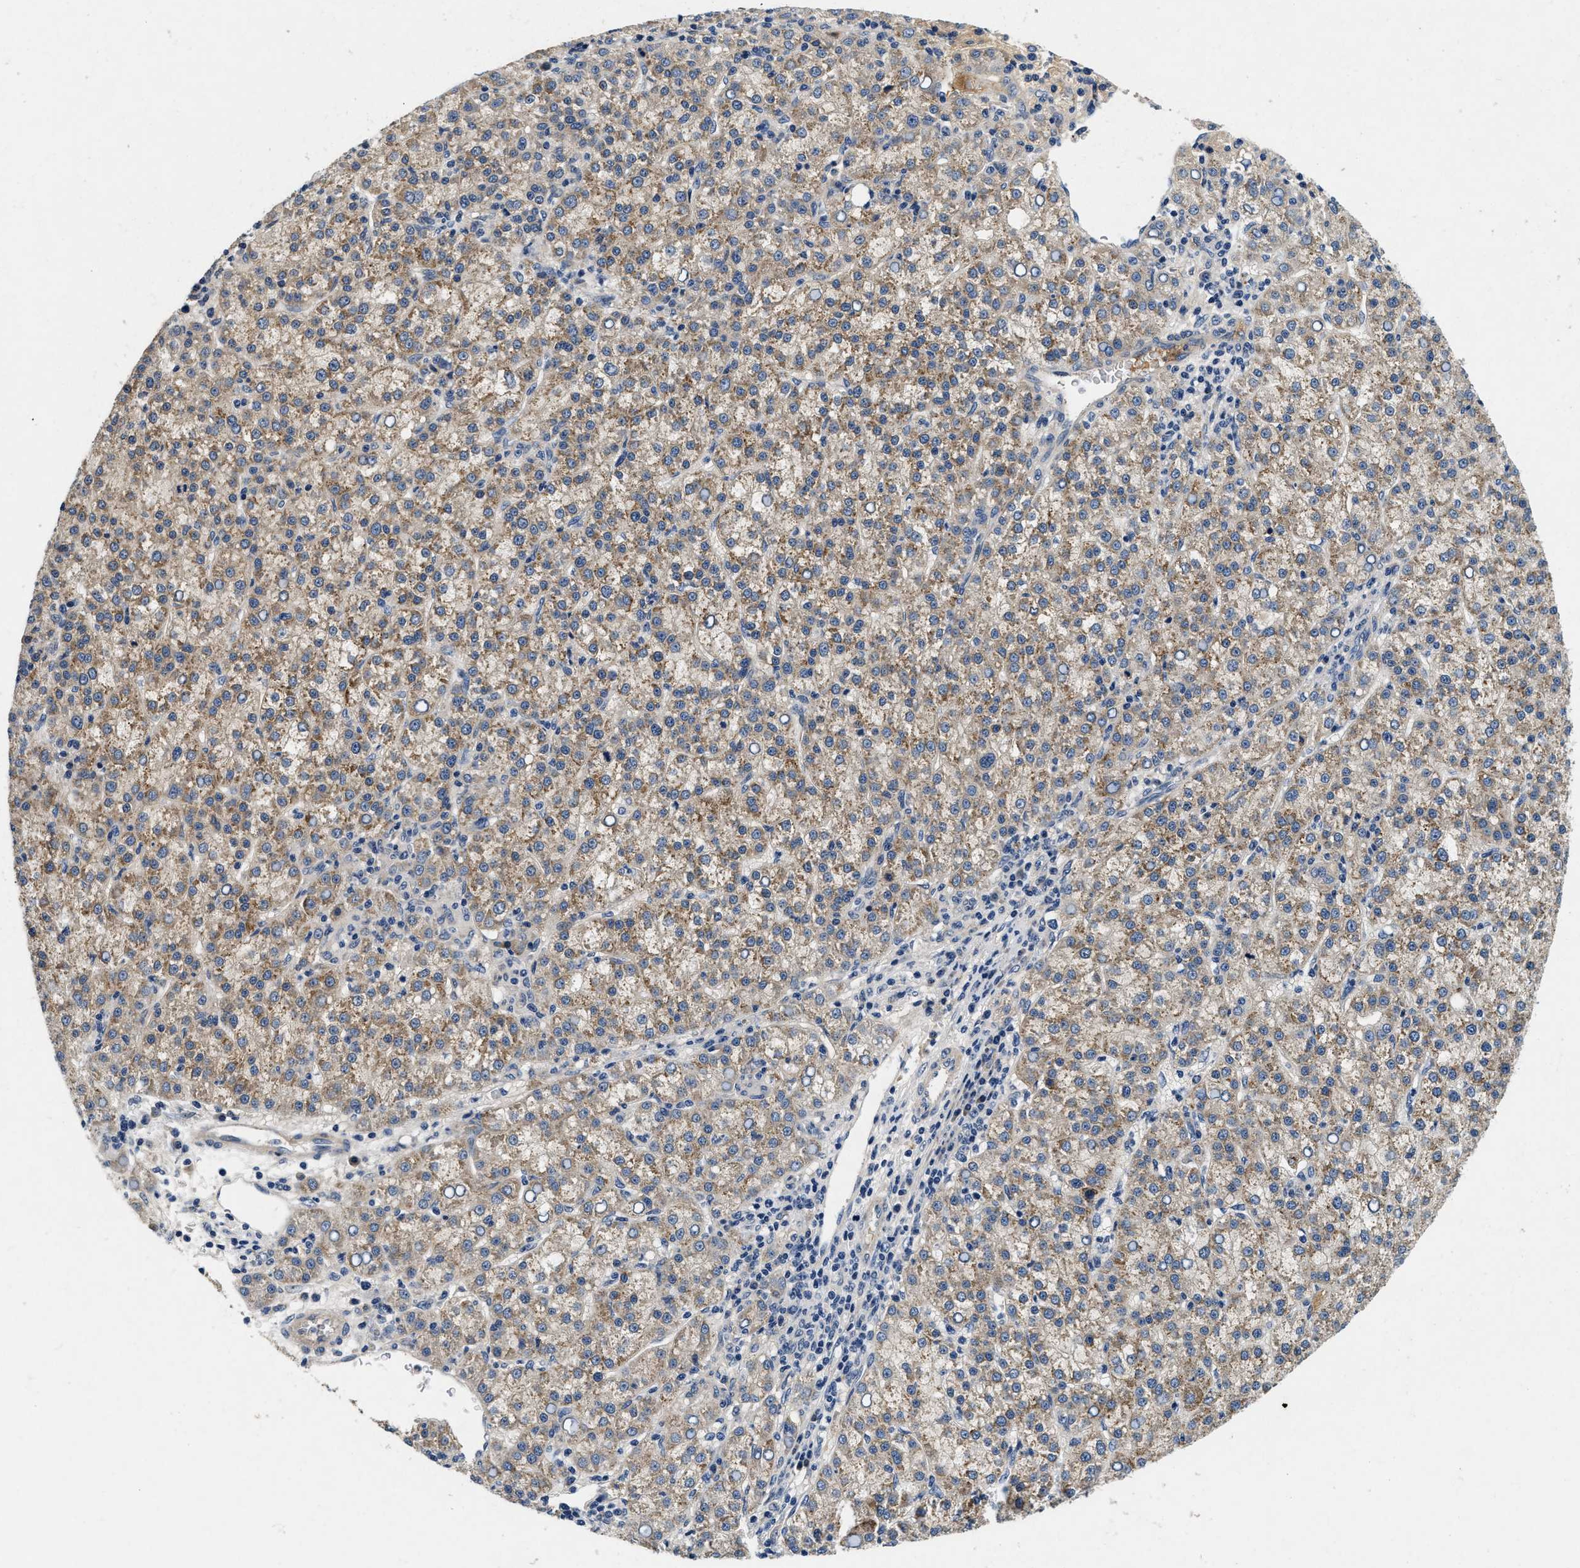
{"staining": {"intensity": "moderate", "quantity": ">75%", "location": "cytoplasmic/membranous"}, "tissue": "liver cancer", "cell_type": "Tumor cells", "image_type": "cancer", "snomed": [{"axis": "morphology", "description": "Carcinoma, Hepatocellular, NOS"}, {"axis": "topography", "description": "Liver"}], "caption": "Liver cancer stained with immunohistochemistry reveals moderate cytoplasmic/membranous positivity in approximately >75% of tumor cells. Ihc stains the protein in brown and the nuclei are stained blue.", "gene": "PDP1", "patient": {"sex": "female", "age": 58}}